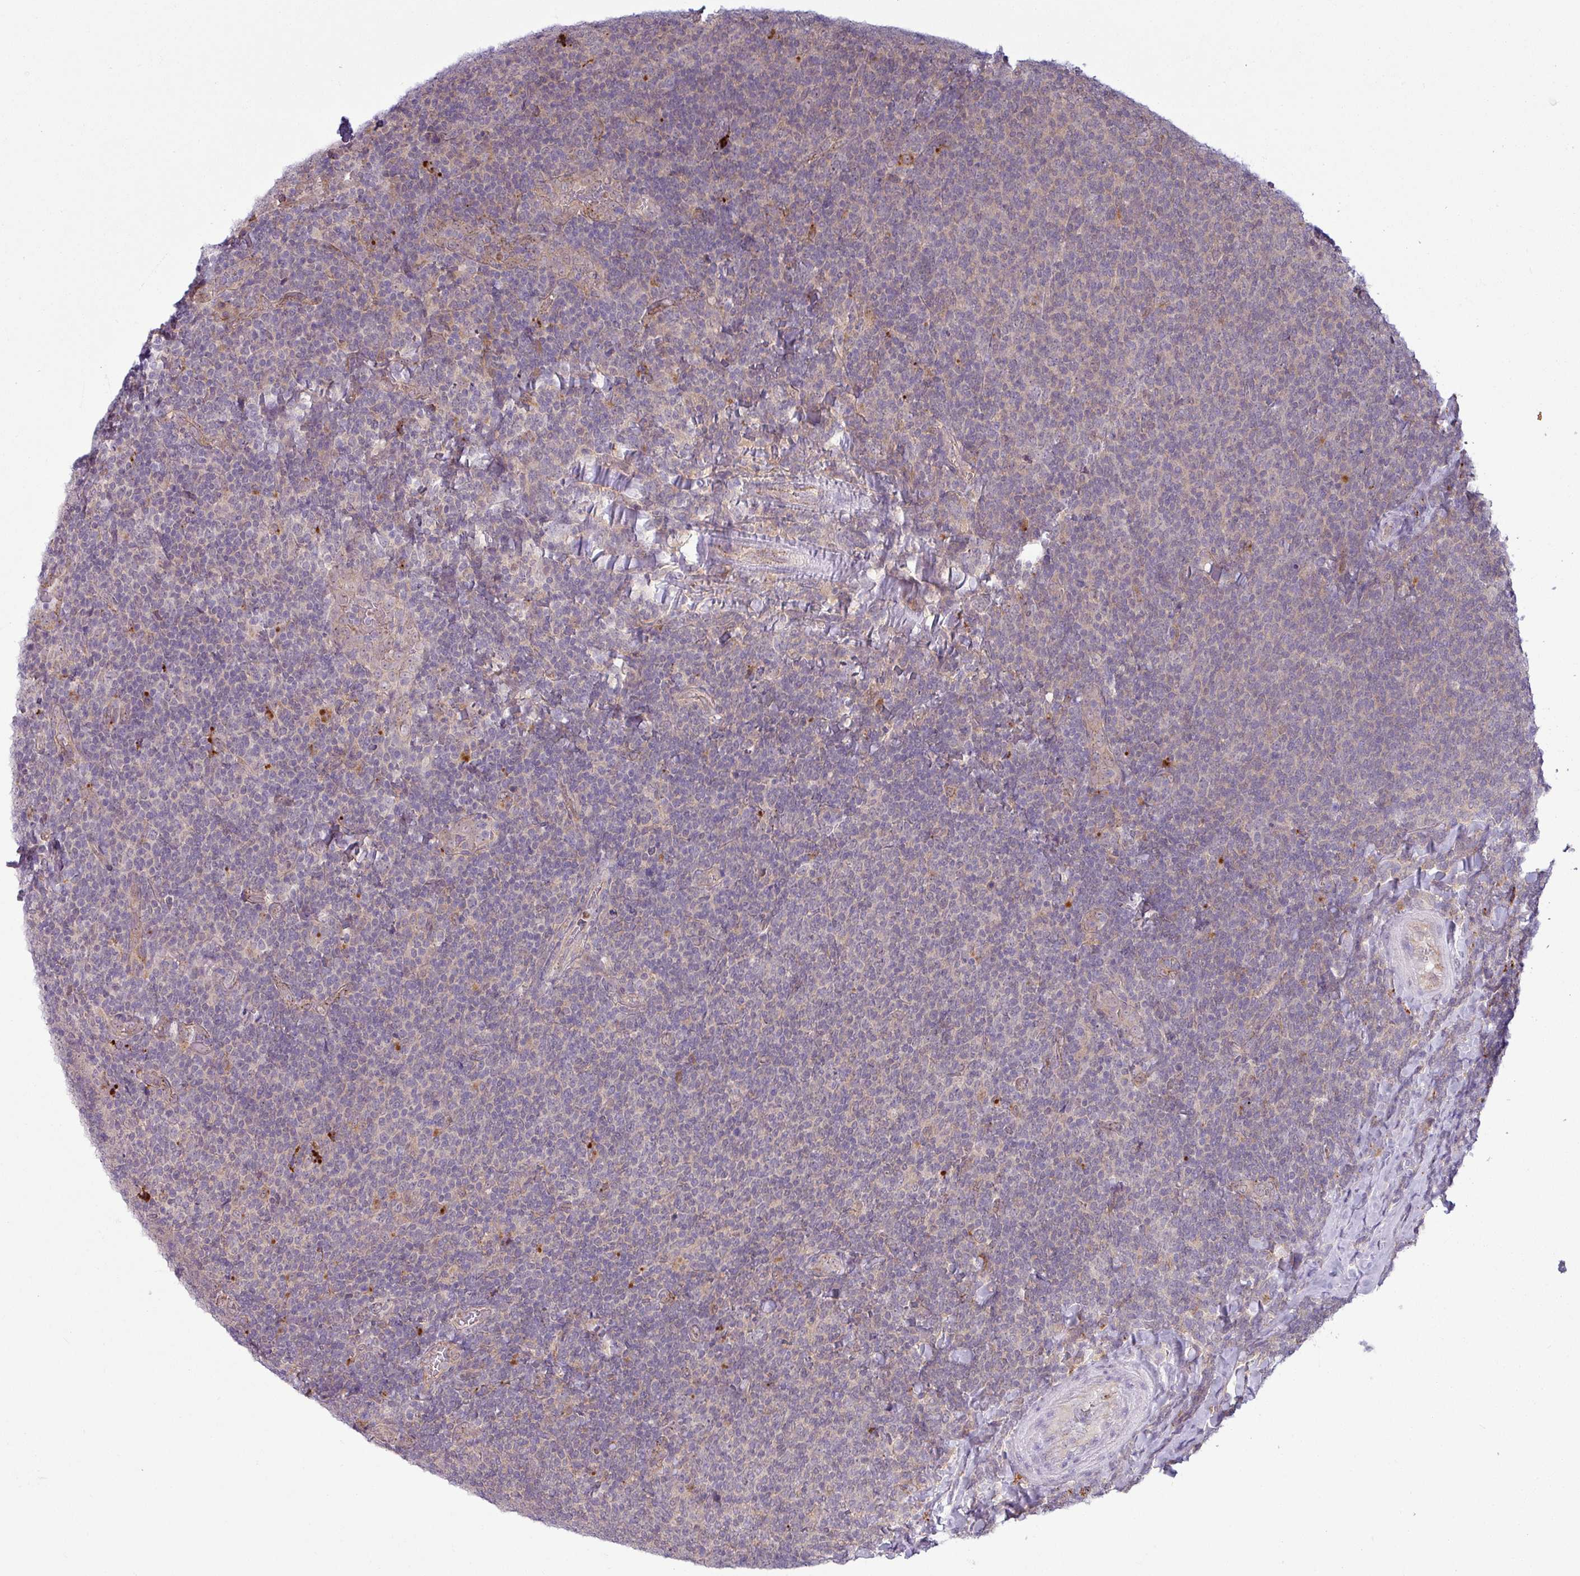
{"staining": {"intensity": "weak", "quantity": "25%-75%", "location": "cytoplasmic/membranous"}, "tissue": "lymphoma", "cell_type": "Tumor cells", "image_type": "cancer", "snomed": [{"axis": "morphology", "description": "Malignant lymphoma, non-Hodgkin's type, Low grade"}, {"axis": "topography", "description": "Lymph node"}], "caption": "Immunohistochemical staining of malignant lymphoma, non-Hodgkin's type (low-grade) shows low levels of weak cytoplasmic/membranous protein staining in about 25%-75% of tumor cells. (brown staining indicates protein expression, while blue staining denotes nuclei).", "gene": "CCDC144A", "patient": {"sex": "male", "age": 52}}